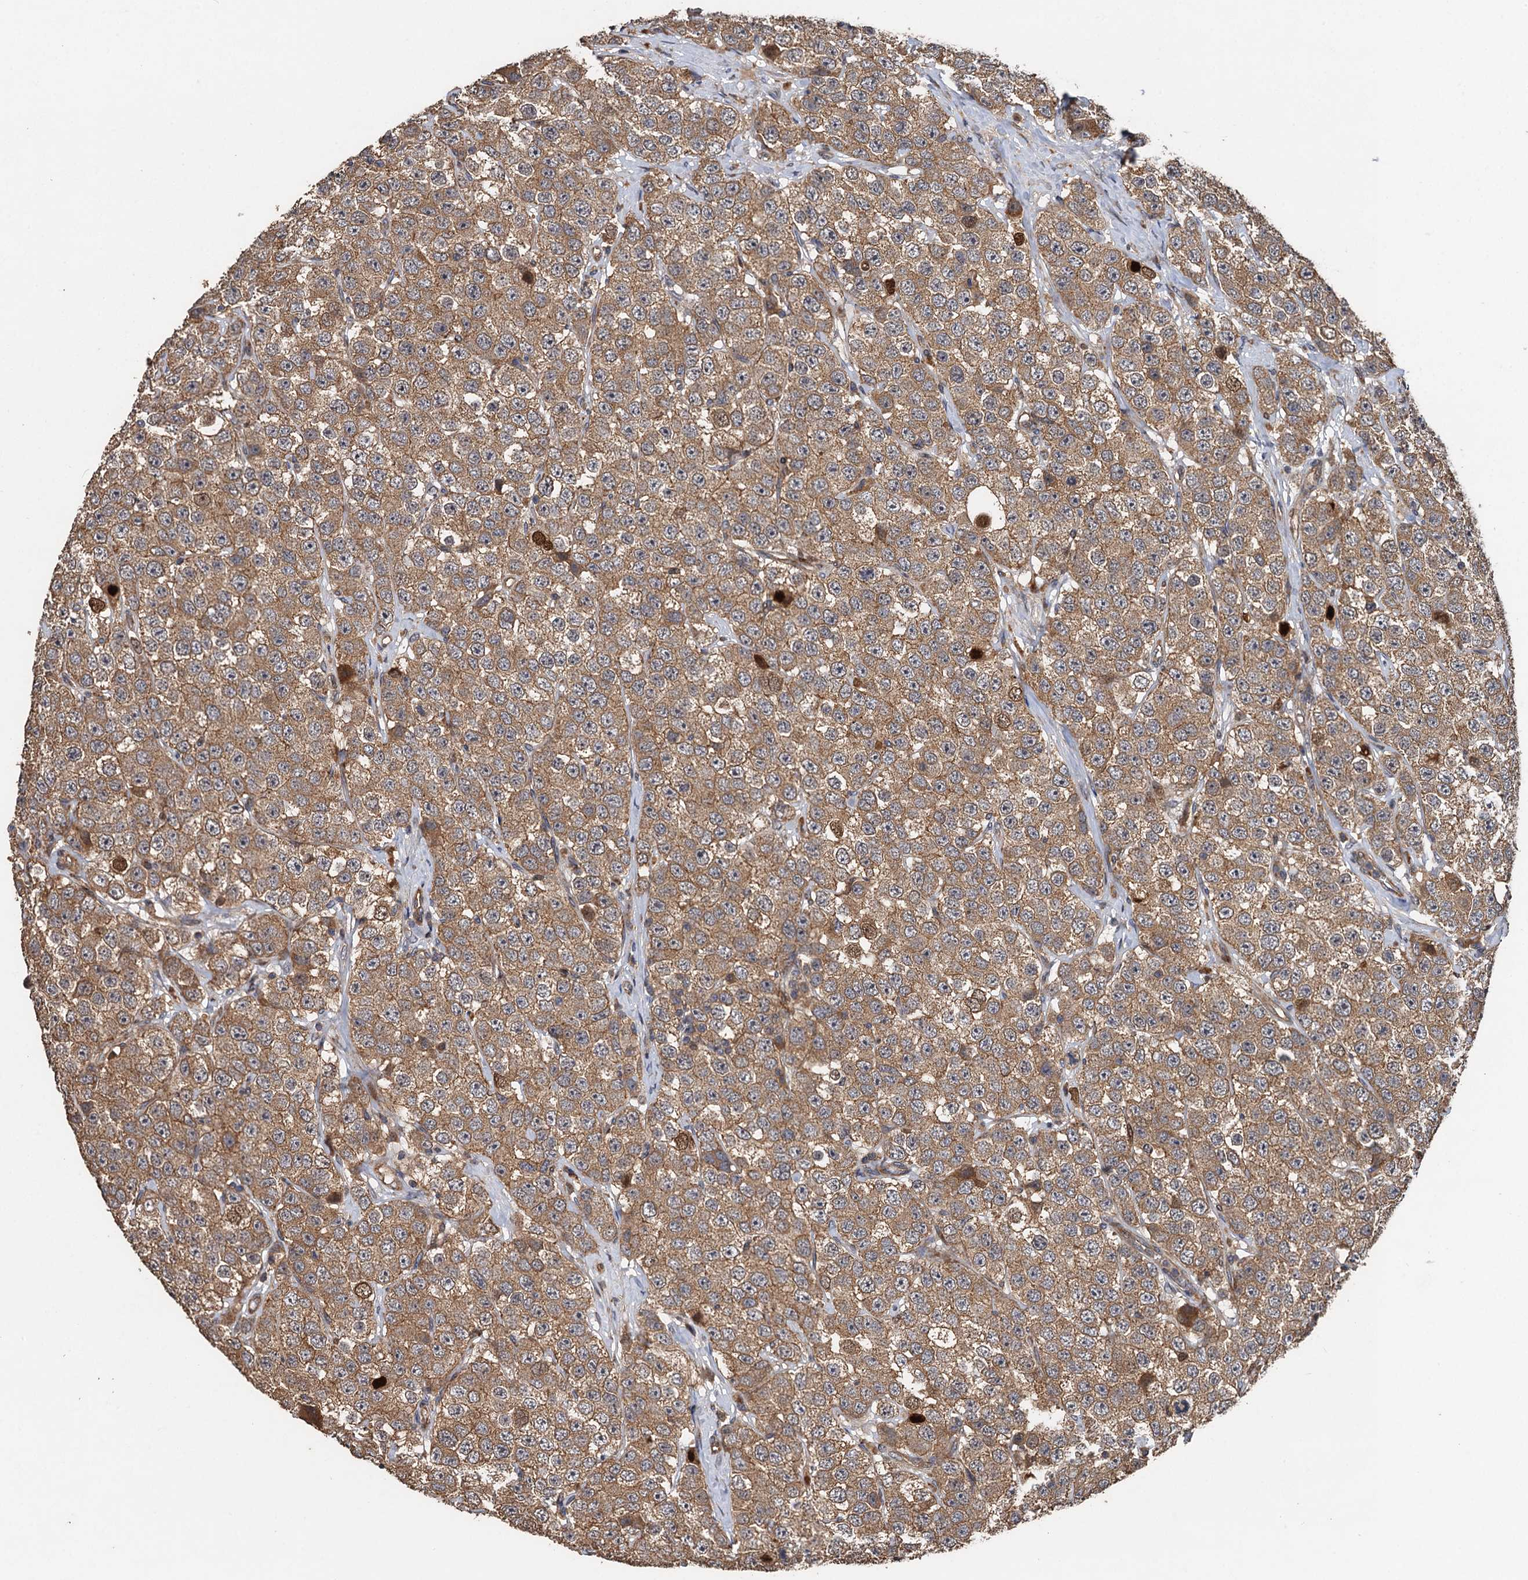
{"staining": {"intensity": "moderate", "quantity": ">75%", "location": "cytoplasmic/membranous"}, "tissue": "testis cancer", "cell_type": "Tumor cells", "image_type": "cancer", "snomed": [{"axis": "morphology", "description": "Seminoma, NOS"}, {"axis": "topography", "description": "Testis"}], "caption": "High-power microscopy captured an immunohistochemistry (IHC) image of seminoma (testis), revealing moderate cytoplasmic/membranous positivity in about >75% of tumor cells. The staining is performed using DAB brown chromogen to label protein expression. The nuclei are counter-stained blue using hematoxylin.", "gene": "TMEM39B", "patient": {"sex": "male", "age": 28}}